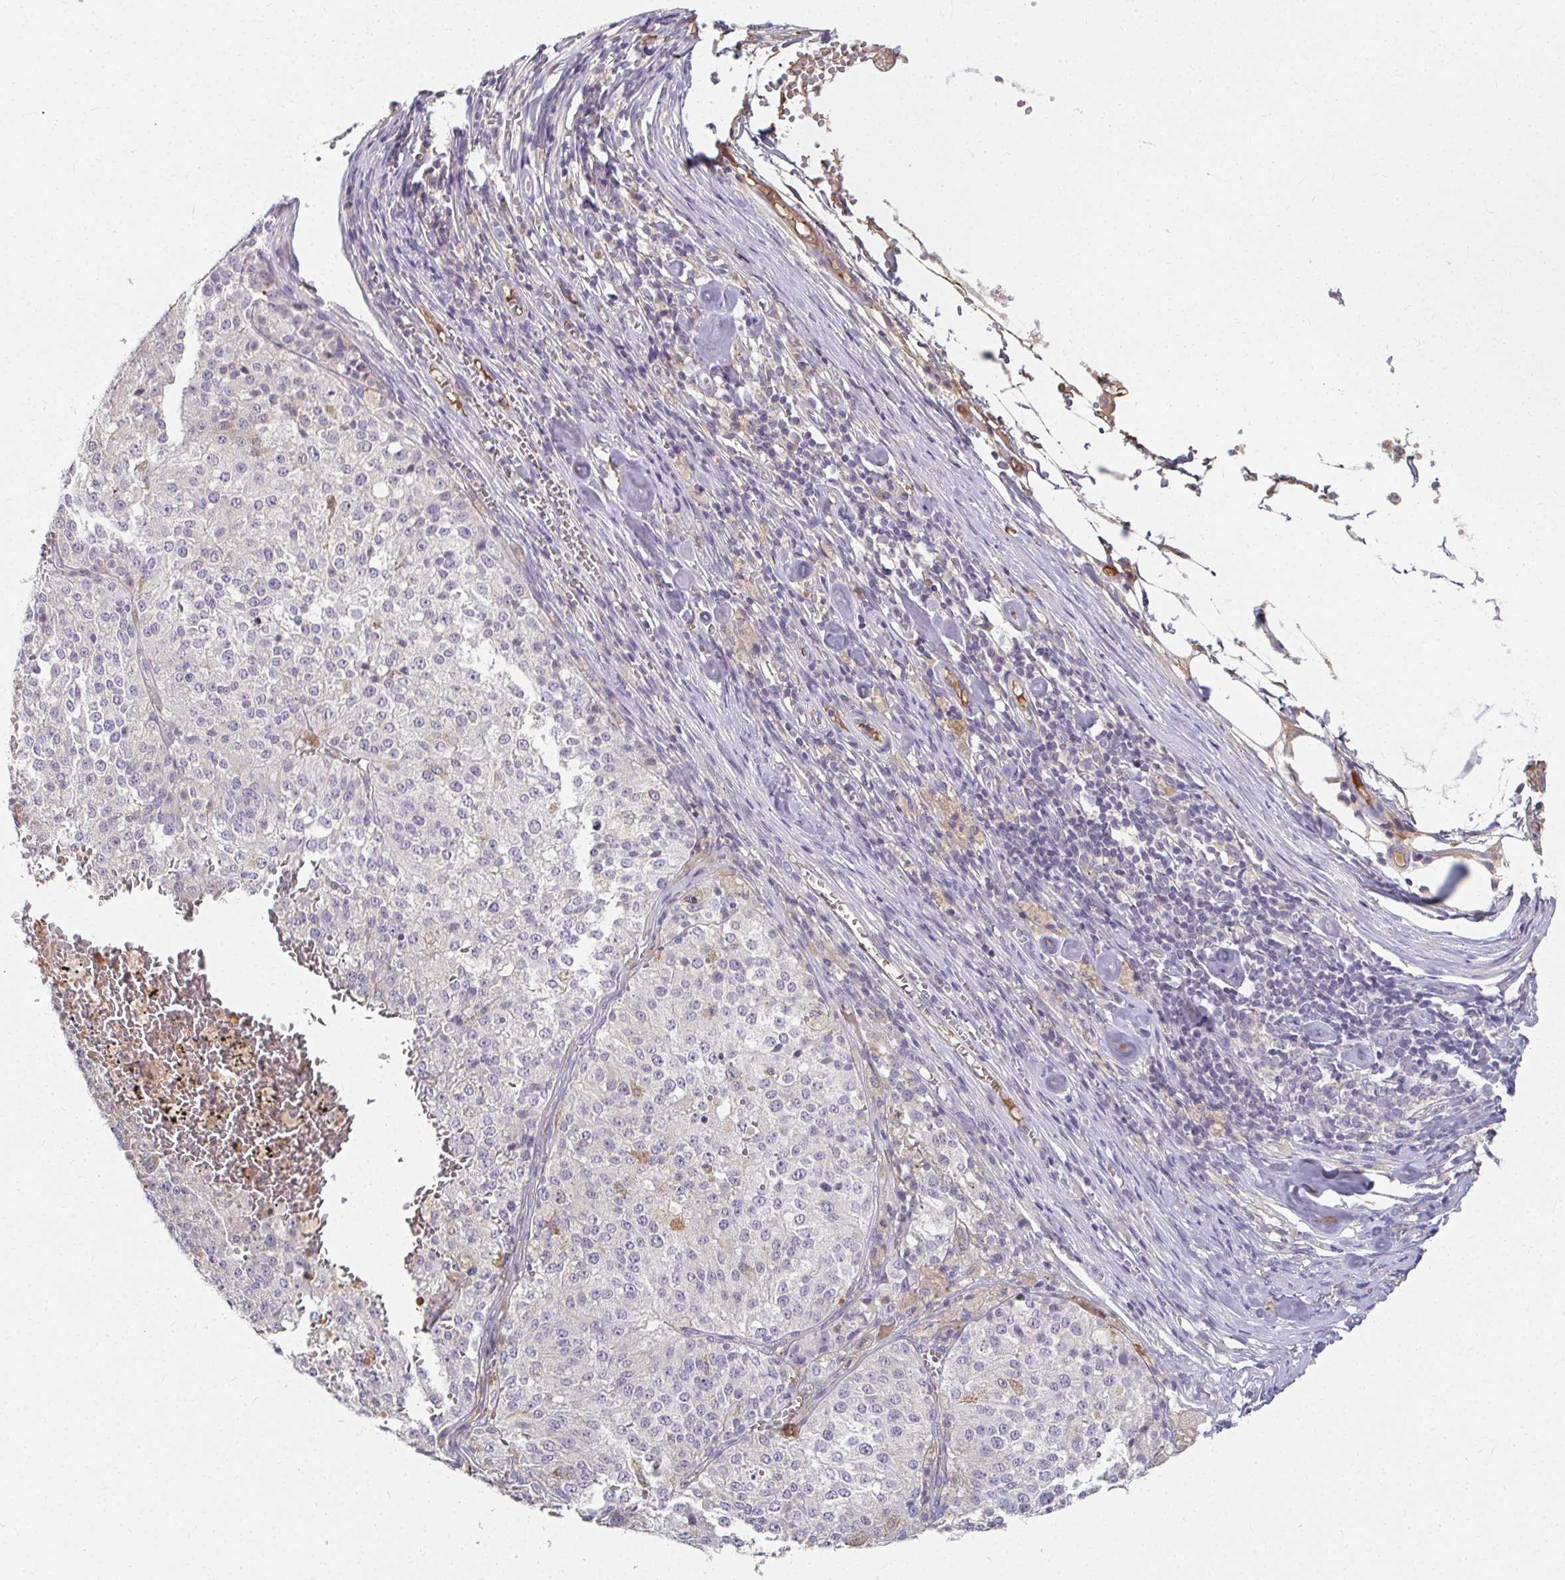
{"staining": {"intensity": "negative", "quantity": "none", "location": "none"}, "tissue": "melanoma", "cell_type": "Tumor cells", "image_type": "cancer", "snomed": [{"axis": "morphology", "description": "Malignant melanoma, Metastatic site"}, {"axis": "topography", "description": "Lymph node"}], "caption": "A histopathology image of human melanoma is negative for staining in tumor cells. Brightfield microscopy of immunohistochemistry stained with DAB (3,3'-diaminobenzidine) (brown) and hematoxylin (blue), captured at high magnification.", "gene": "LOXL4", "patient": {"sex": "female", "age": 64}}